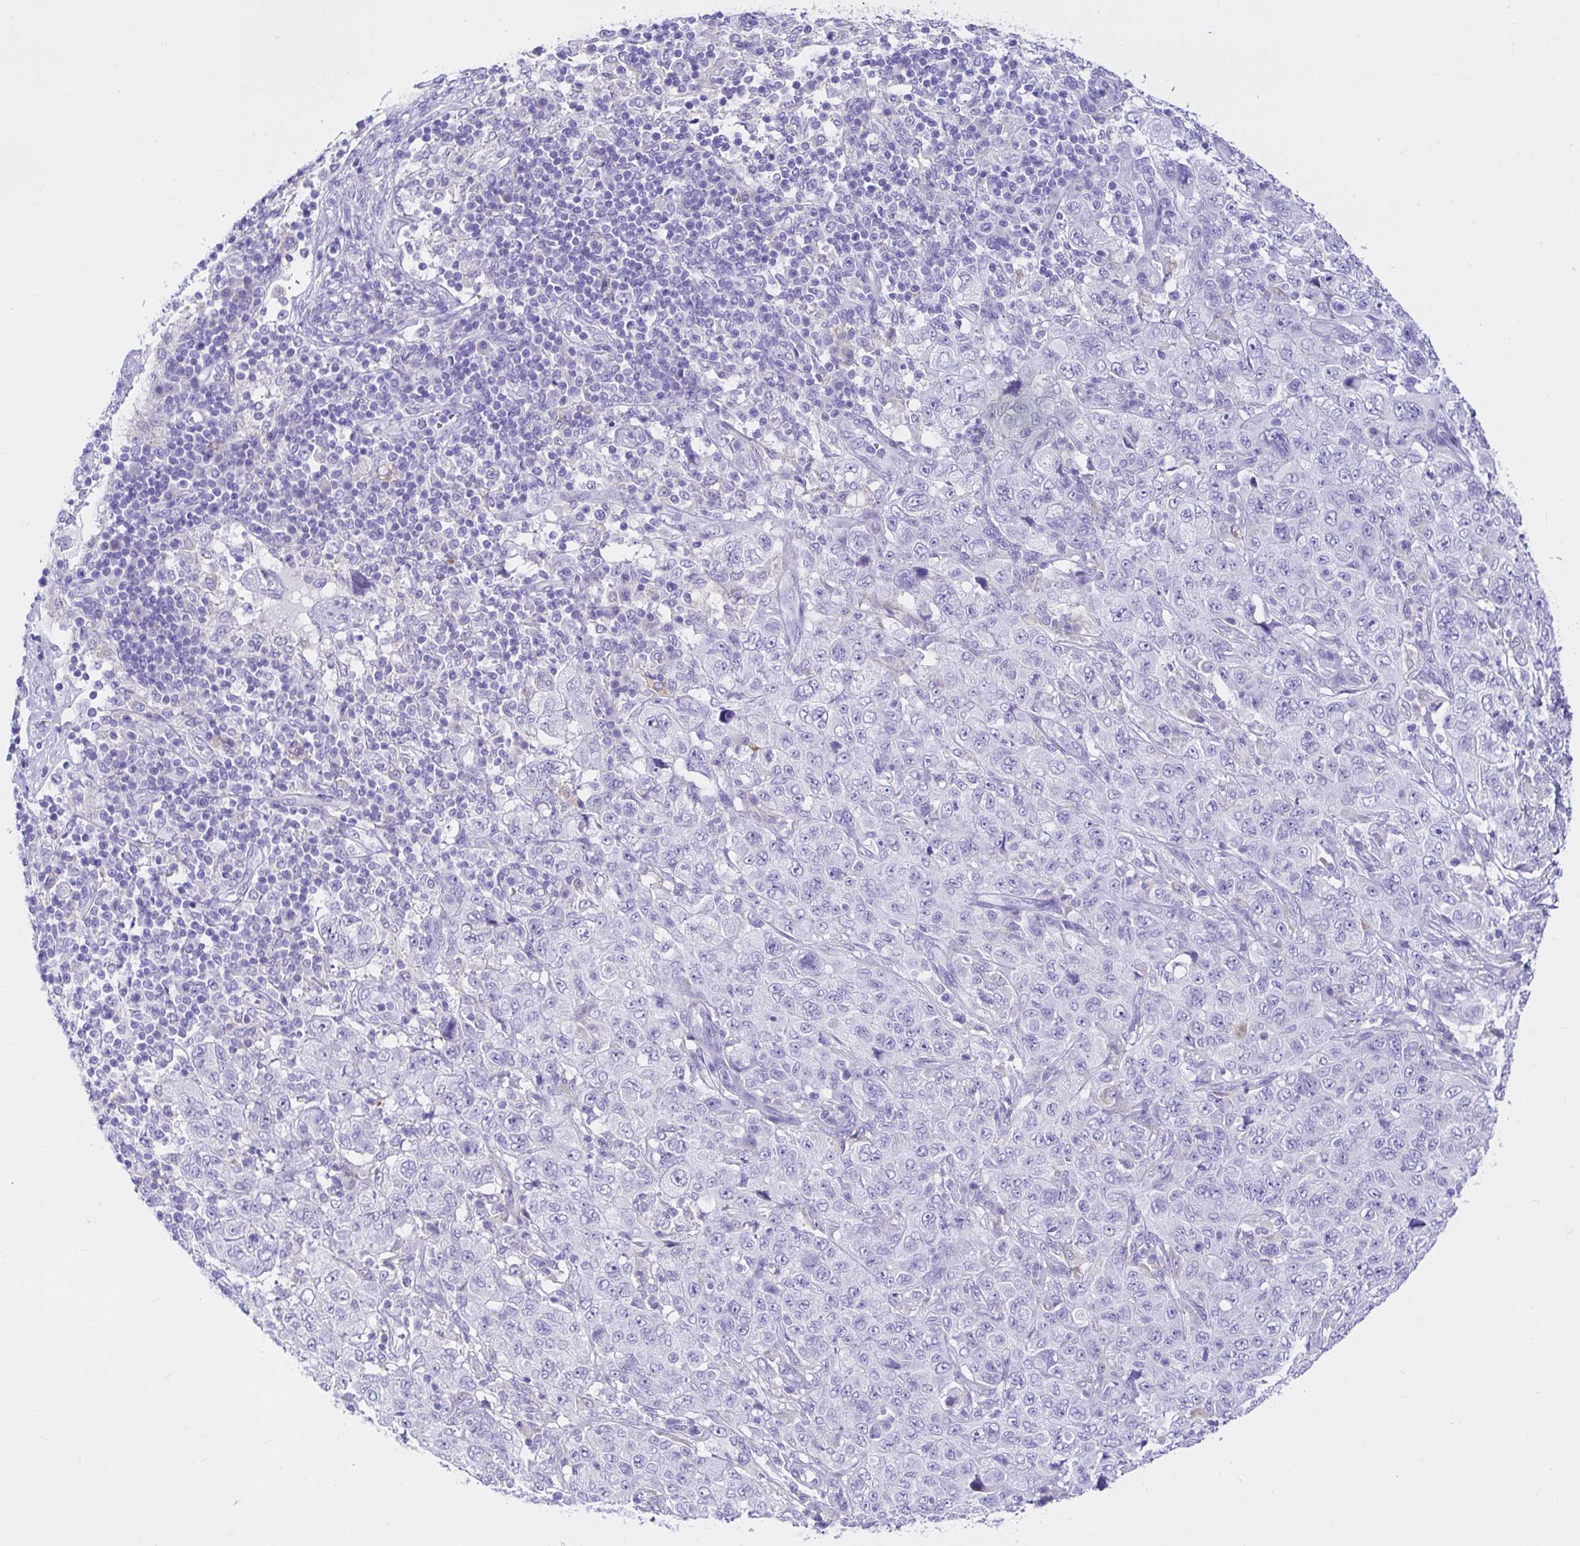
{"staining": {"intensity": "negative", "quantity": "none", "location": "none"}, "tissue": "pancreatic cancer", "cell_type": "Tumor cells", "image_type": "cancer", "snomed": [{"axis": "morphology", "description": "Adenocarcinoma, NOS"}, {"axis": "topography", "description": "Pancreas"}], "caption": "Adenocarcinoma (pancreatic) stained for a protein using IHC demonstrates no staining tumor cells.", "gene": "BACE2", "patient": {"sex": "male", "age": 68}}